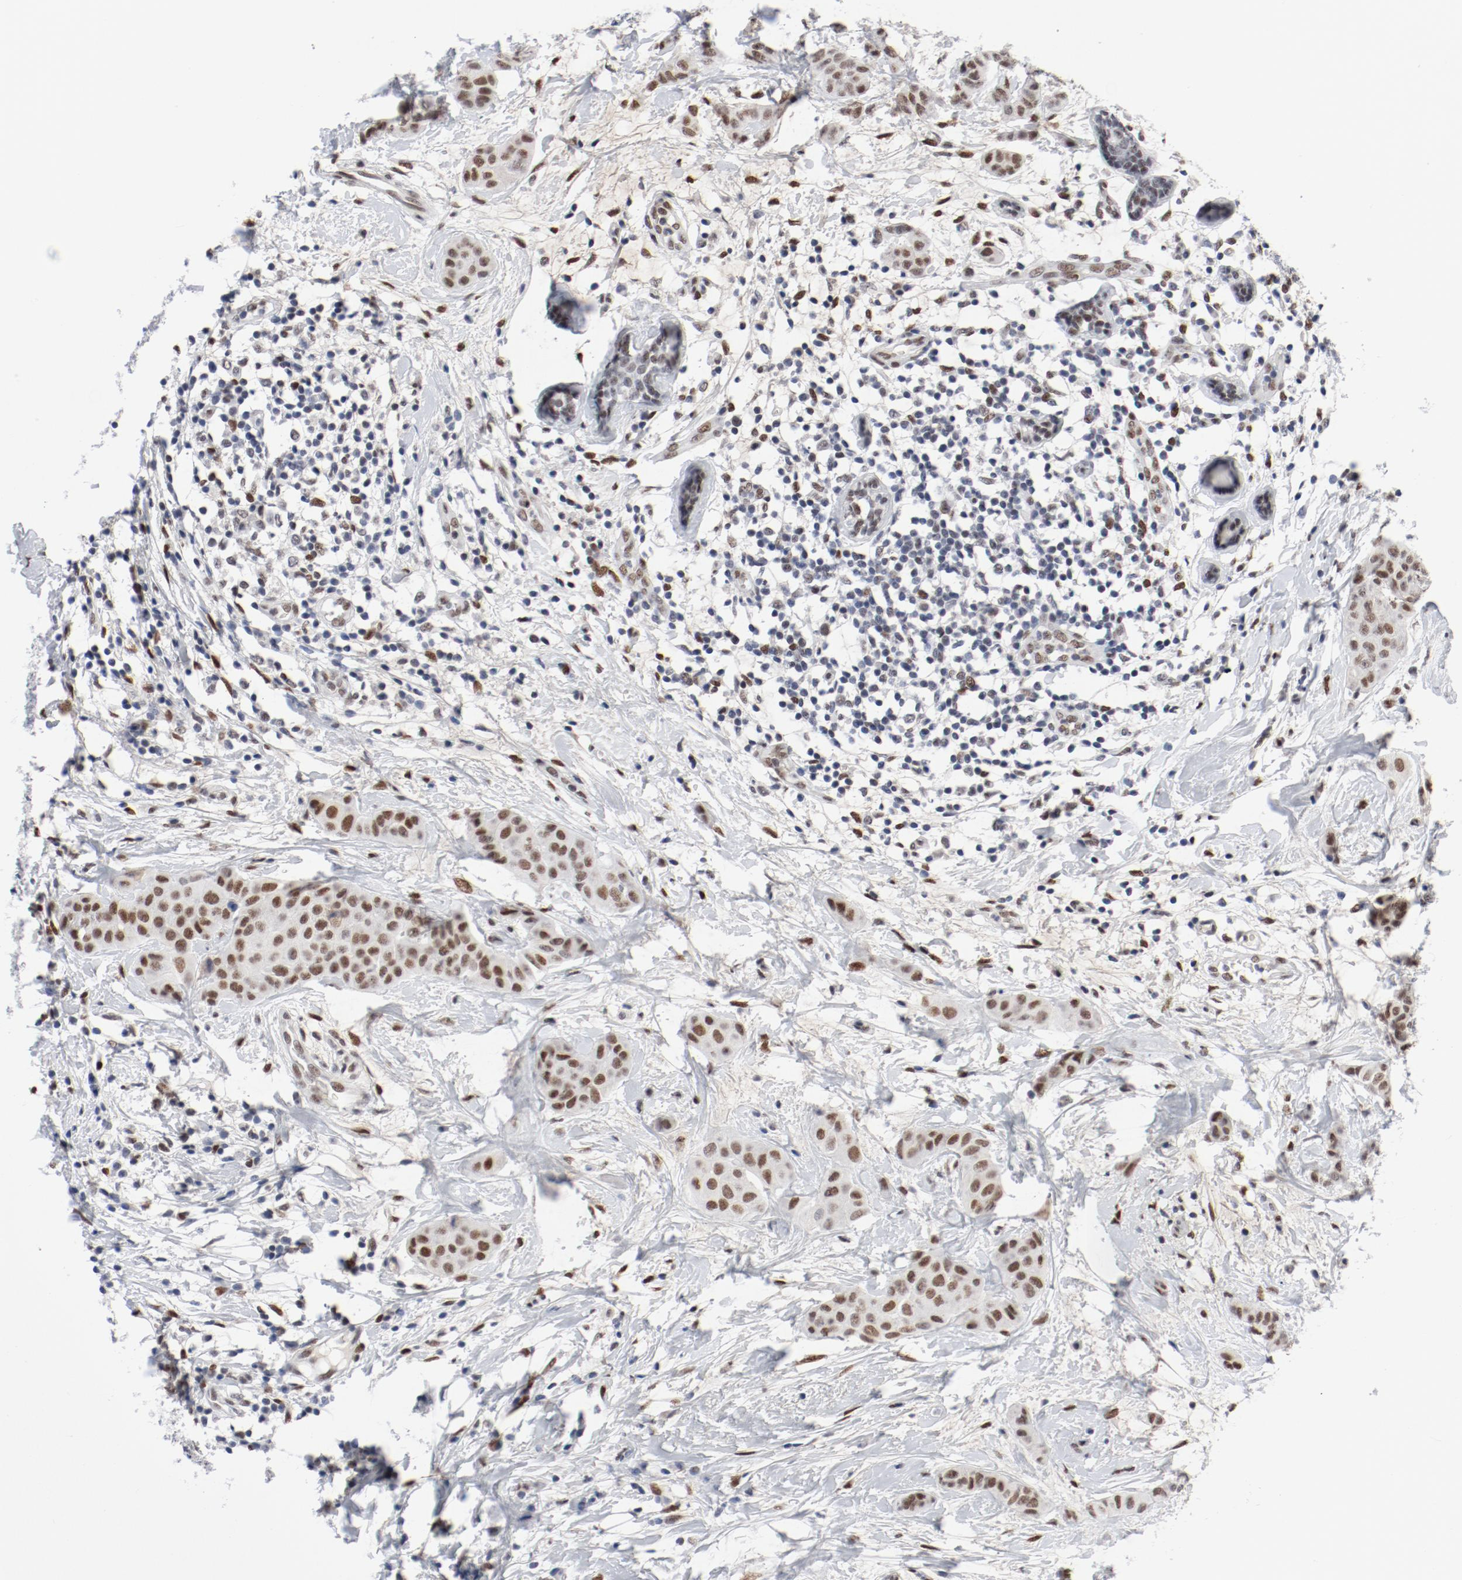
{"staining": {"intensity": "moderate", "quantity": ">75%", "location": "nuclear"}, "tissue": "breast cancer", "cell_type": "Tumor cells", "image_type": "cancer", "snomed": [{"axis": "morphology", "description": "Duct carcinoma"}, {"axis": "topography", "description": "Breast"}], "caption": "Immunohistochemistry (IHC) micrograph of neoplastic tissue: breast cancer (infiltrating ductal carcinoma) stained using IHC shows medium levels of moderate protein expression localized specifically in the nuclear of tumor cells, appearing as a nuclear brown color.", "gene": "ARNT", "patient": {"sex": "female", "age": 40}}